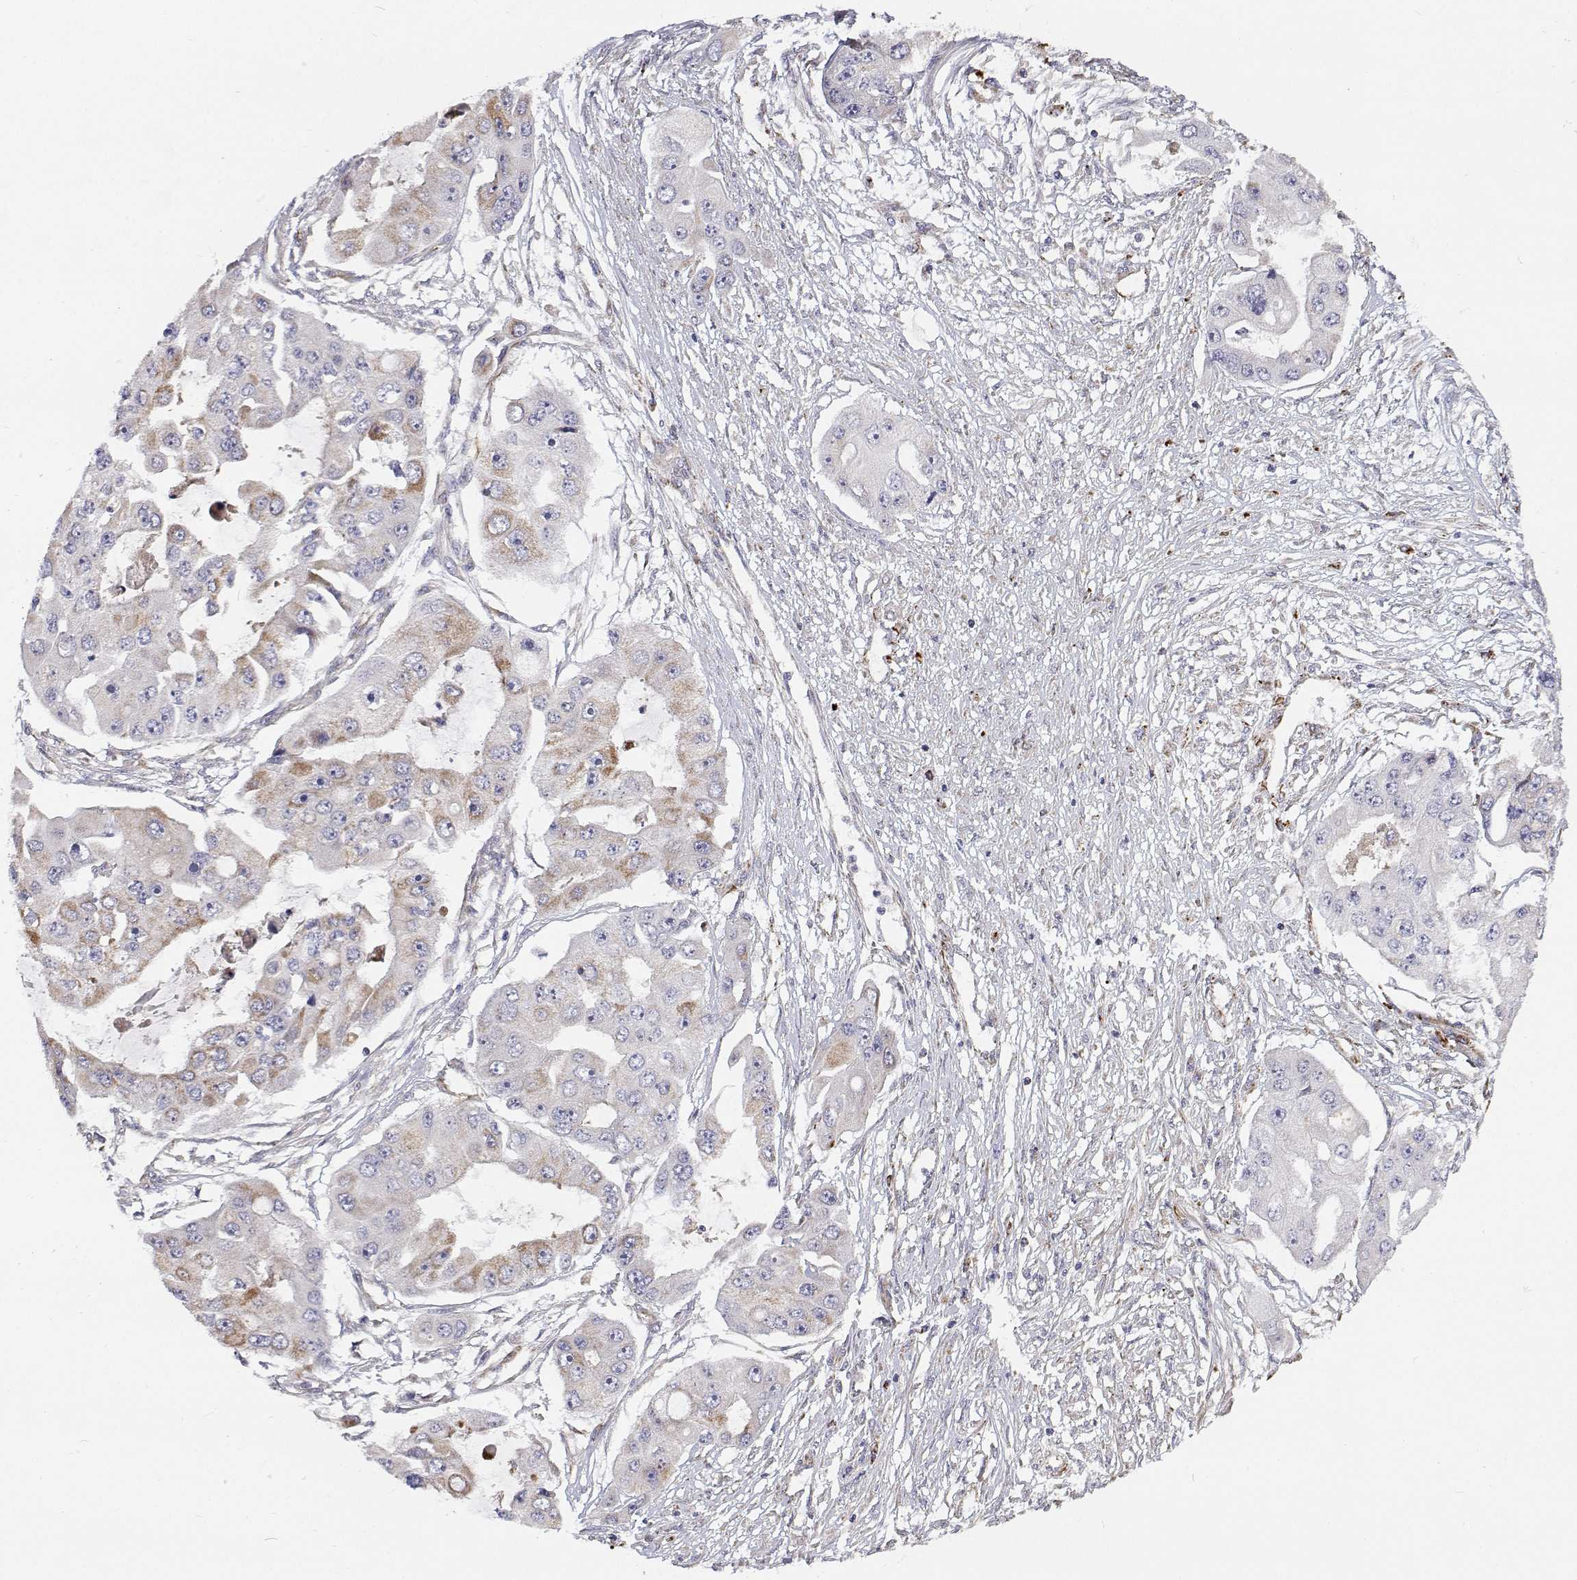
{"staining": {"intensity": "moderate", "quantity": "25%-75%", "location": "cytoplasmic/membranous"}, "tissue": "ovarian cancer", "cell_type": "Tumor cells", "image_type": "cancer", "snomed": [{"axis": "morphology", "description": "Cystadenocarcinoma, serous, NOS"}, {"axis": "topography", "description": "Ovary"}], "caption": "DAB (3,3'-diaminobenzidine) immunohistochemical staining of human ovarian serous cystadenocarcinoma demonstrates moderate cytoplasmic/membranous protein staining in approximately 25%-75% of tumor cells. (Stains: DAB in brown, nuclei in blue, Microscopy: brightfield microscopy at high magnification).", "gene": "SPICE1", "patient": {"sex": "female", "age": 56}}